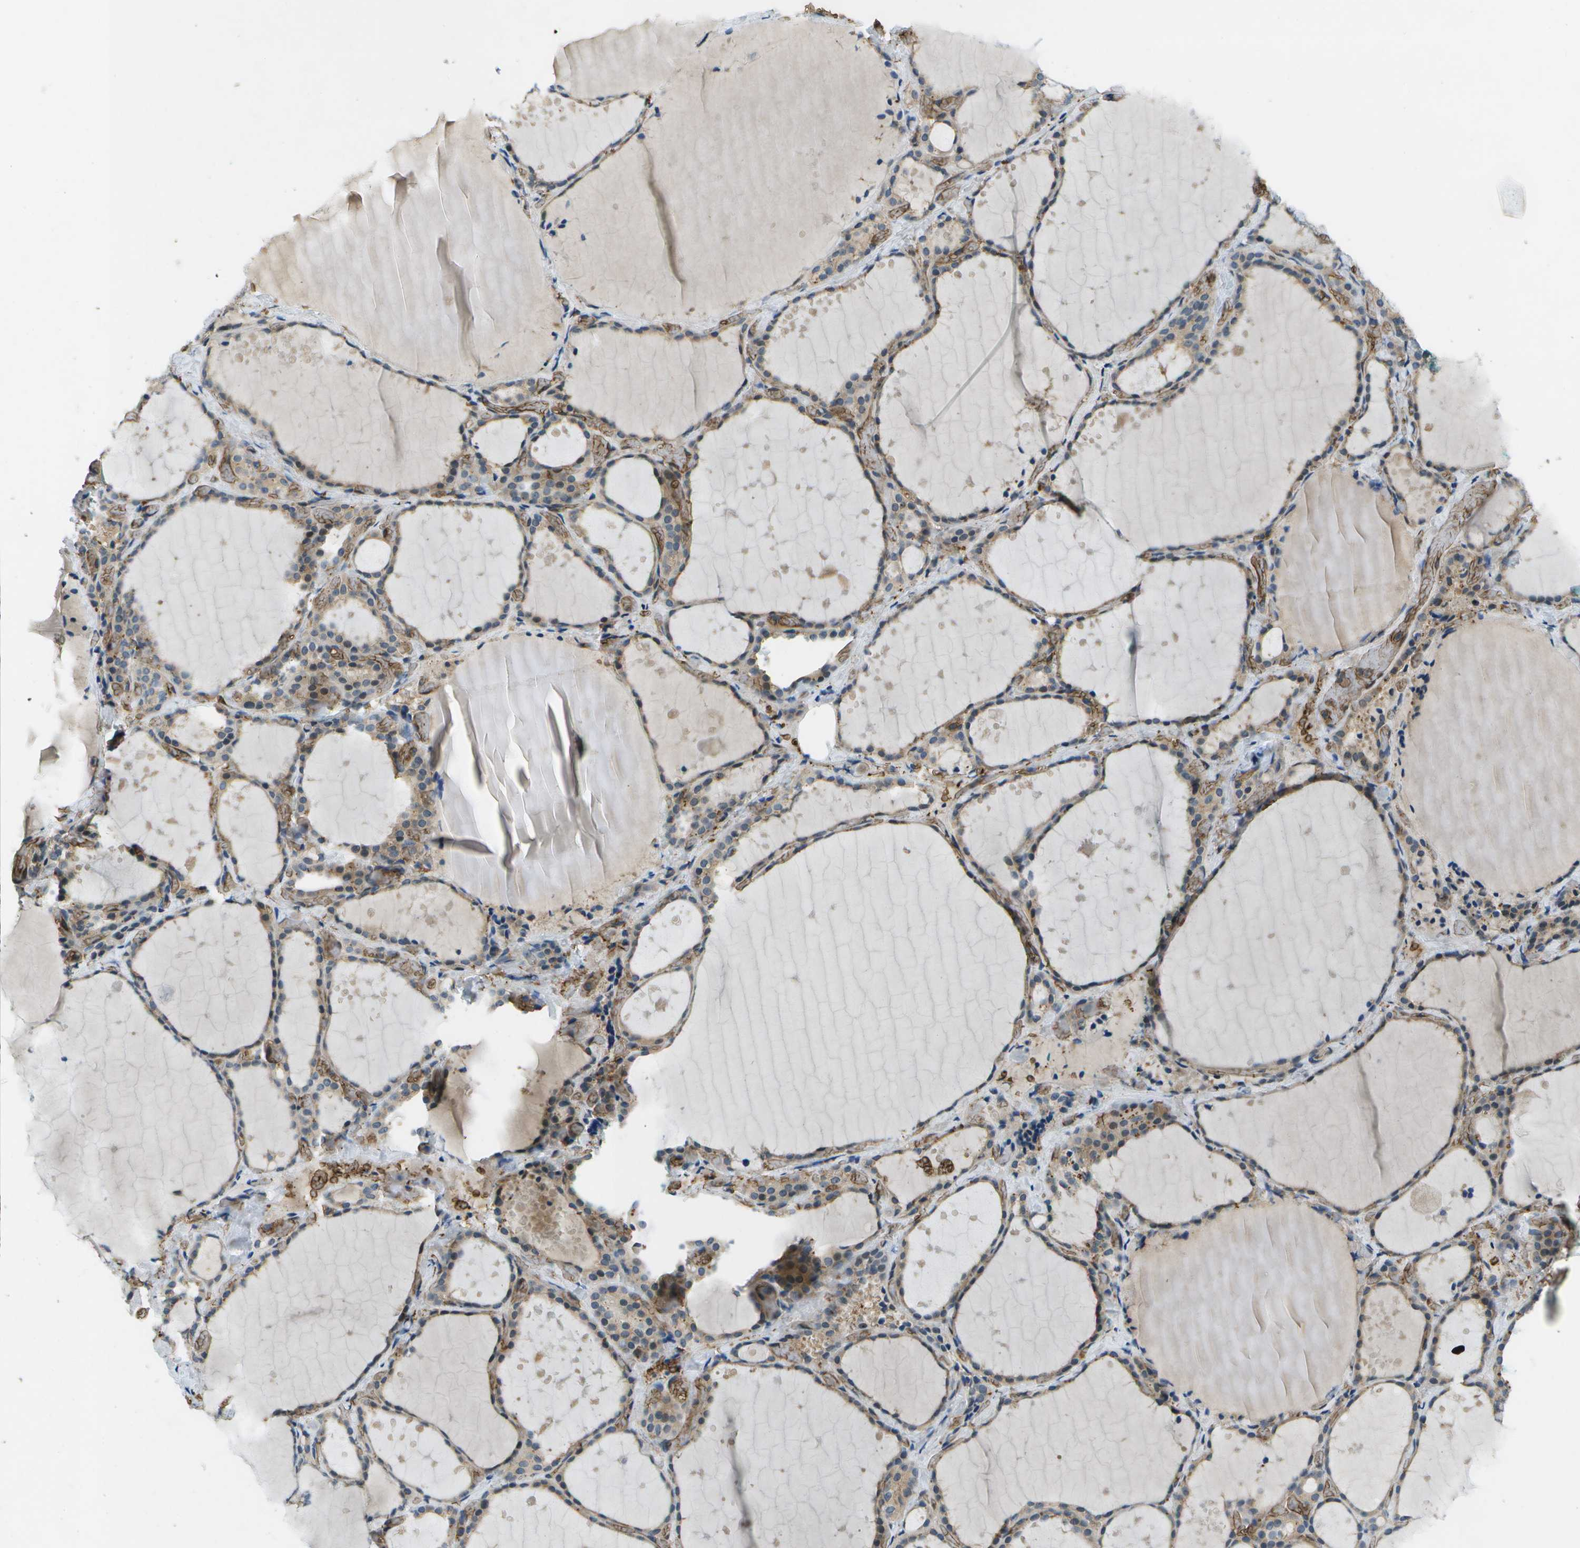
{"staining": {"intensity": "weak", "quantity": "25%-75%", "location": "cytoplasmic/membranous"}, "tissue": "thyroid gland", "cell_type": "Glandular cells", "image_type": "normal", "snomed": [{"axis": "morphology", "description": "Normal tissue, NOS"}, {"axis": "topography", "description": "Thyroid gland"}], "caption": "IHC staining of benign thyroid gland, which displays low levels of weak cytoplasmic/membranous expression in about 25%-75% of glandular cells indicating weak cytoplasmic/membranous protein positivity. The staining was performed using DAB (3,3'-diaminobenzidine) (brown) for protein detection and nuclei were counterstained in hematoxylin (blue).", "gene": "CTIF", "patient": {"sex": "female", "age": 44}}